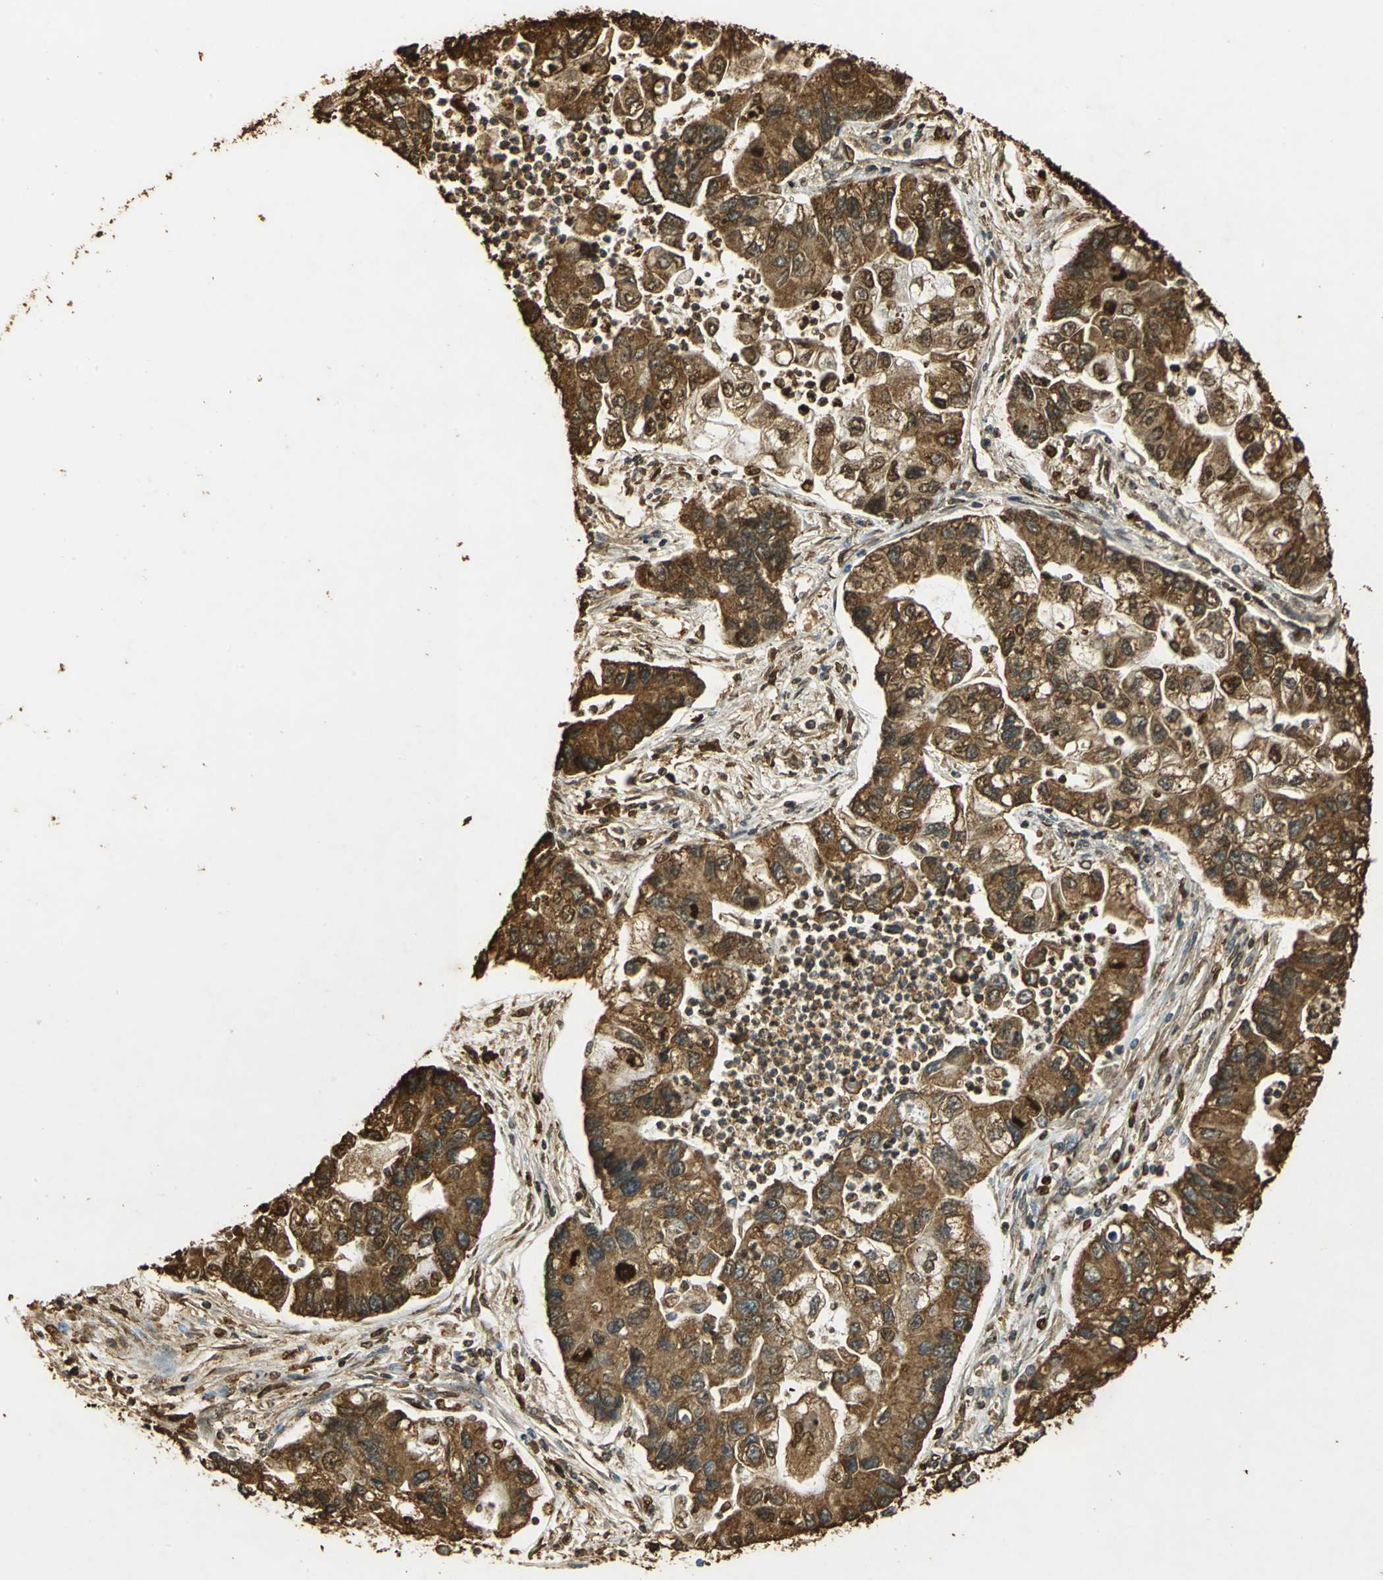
{"staining": {"intensity": "strong", "quantity": ">75%", "location": "cytoplasmic/membranous,nuclear"}, "tissue": "lung cancer", "cell_type": "Tumor cells", "image_type": "cancer", "snomed": [{"axis": "morphology", "description": "Adenocarcinoma, NOS"}, {"axis": "topography", "description": "Lung"}], "caption": "The immunohistochemical stain highlights strong cytoplasmic/membranous and nuclear expression in tumor cells of lung adenocarcinoma tissue.", "gene": "HSP90B1", "patient": {"sex": "female", "age": 51}}